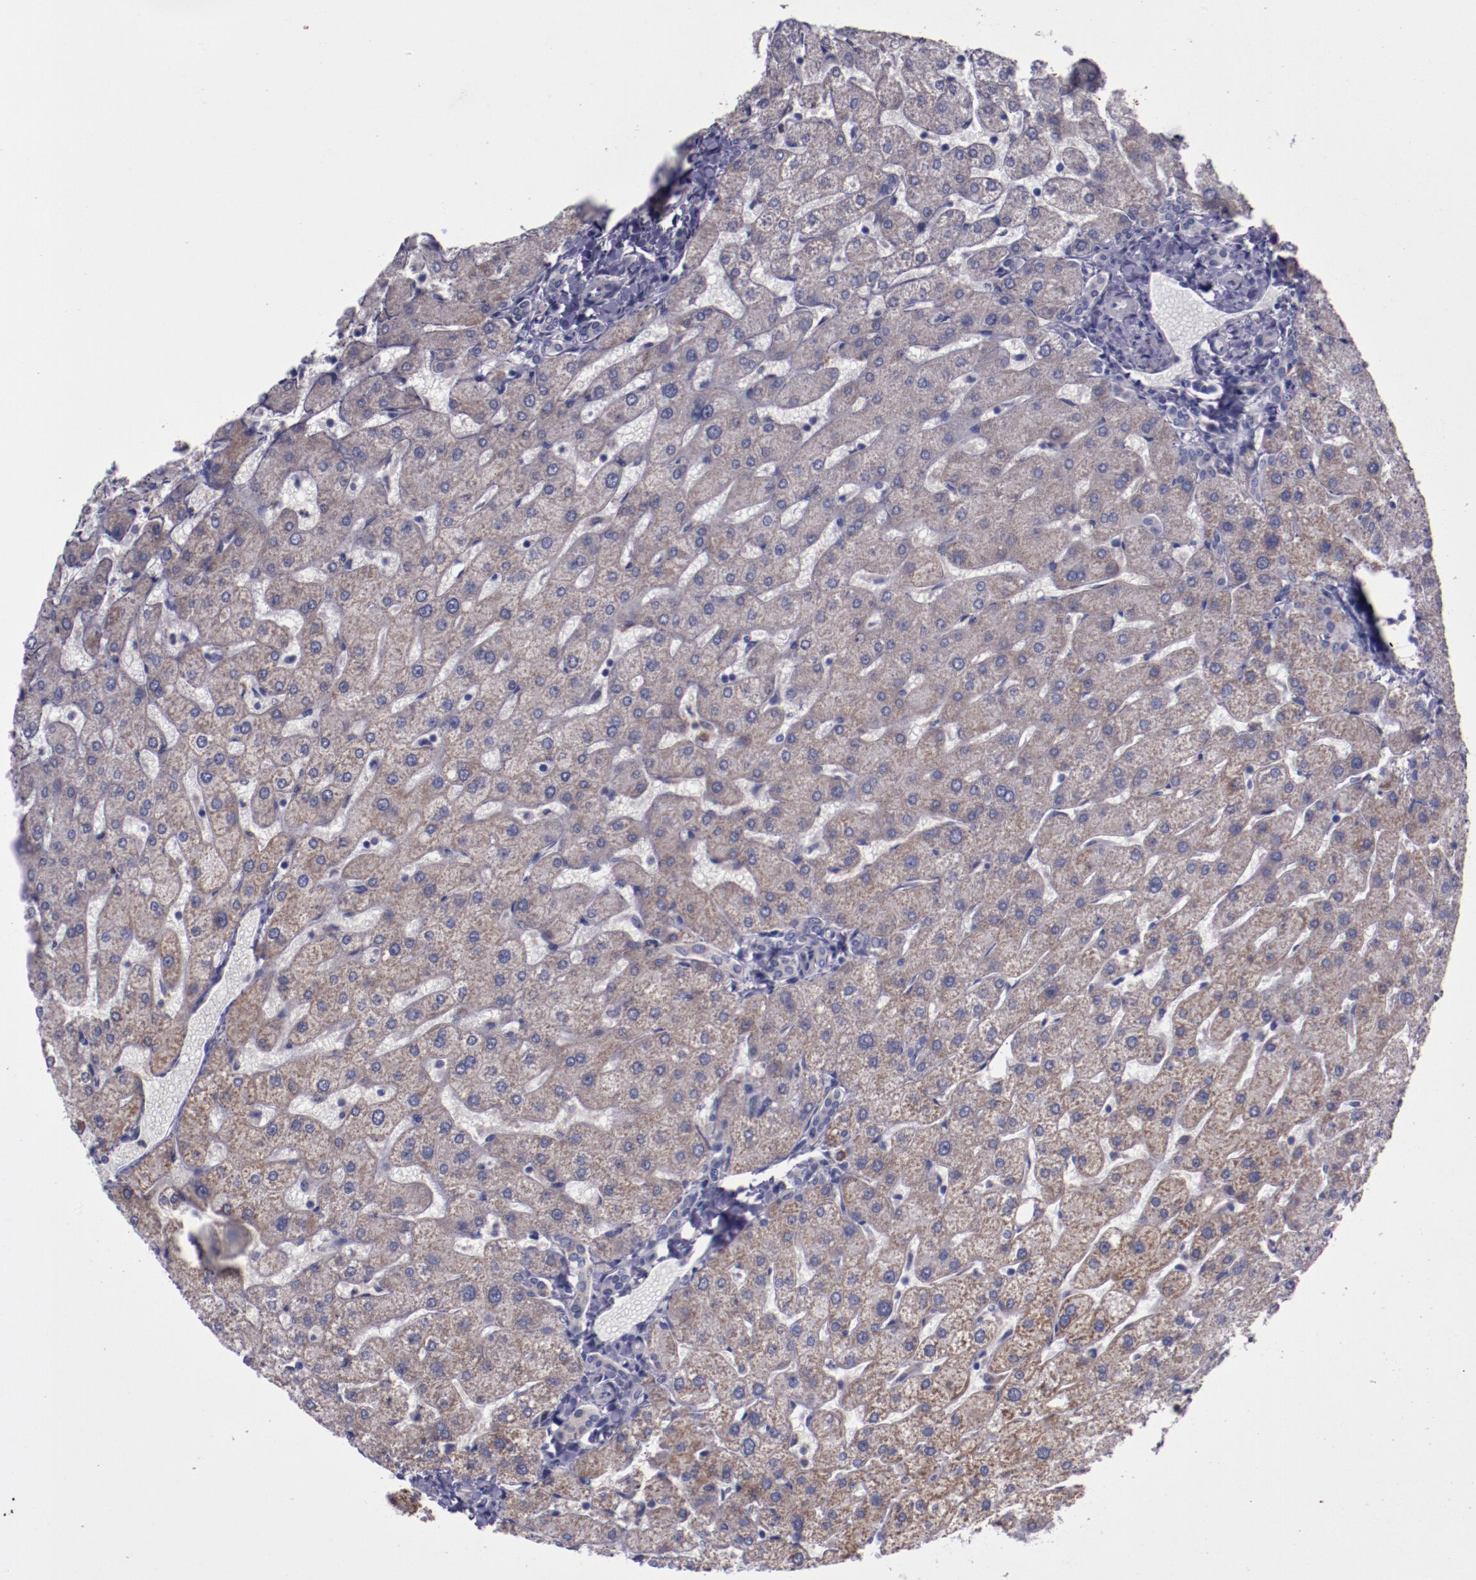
{"staining": {"intensity": "weak", "quantity": ">75%", "location": "cytoplasmic/membranous"}, "tissue": "liver", "cell_type": "Cholangiocytes", "image_type": "normal", "snomed": [{"axis": "morphology", "description": "Normal tissue, NOS"}, {"axis": "topography", "description": "Liver"}], "caption": "About >75% of cholangiocytes in unremarkable liver reveal weak cytoplasmic/membranous protein staining as visualized by brown immunohistochemical staining.", "gene": "LONP1", "patient": {"sex": "male", "age": 67}}